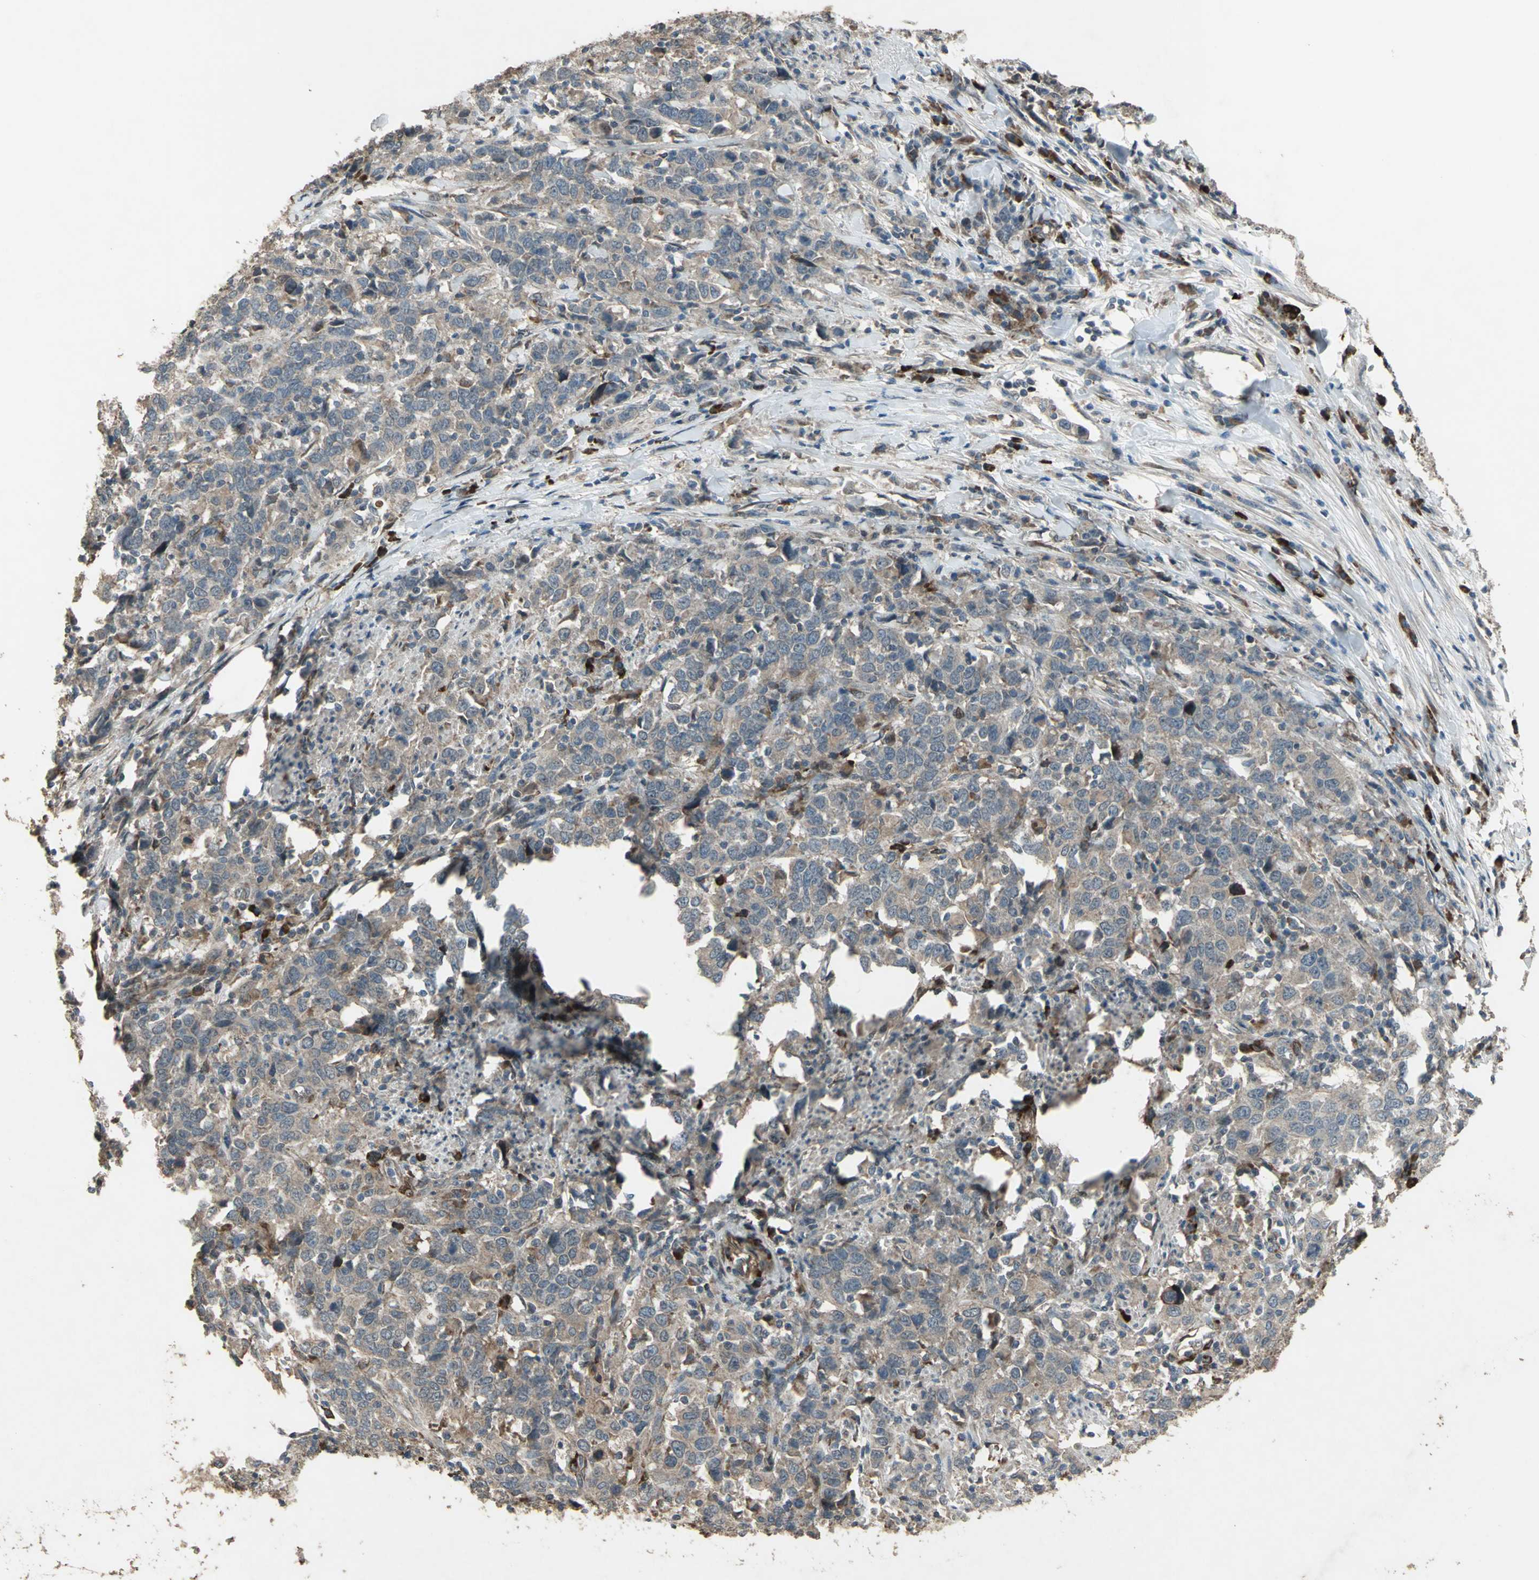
{"staining": {"intensity": "weak", "quantity": ">75%", "location": "cytoplasmic/membranous"}, "tissue": "urothelial cancer", "cell_type": "Tumor cells", "image_type": "cancer", "snomed": [{"axis": "morphology", "description": "Urothelial carcinoma, High grade"}, {"axis": "topography", "description": "Urinary bladder"}], "caption": "Immunohistochemistry (DAB (3,3'-diaminobenzidine)) staining of human urothelial carcinoma (high-grade) reveals weak cytoplasmic/membranous protein staining in approximately >75% of tumor cells. The protein of interest is shown in brown color, while the nuclei are stained blue.", "gene": "SEPTIN4", "patient": {"sex": "male", "age": 61}}